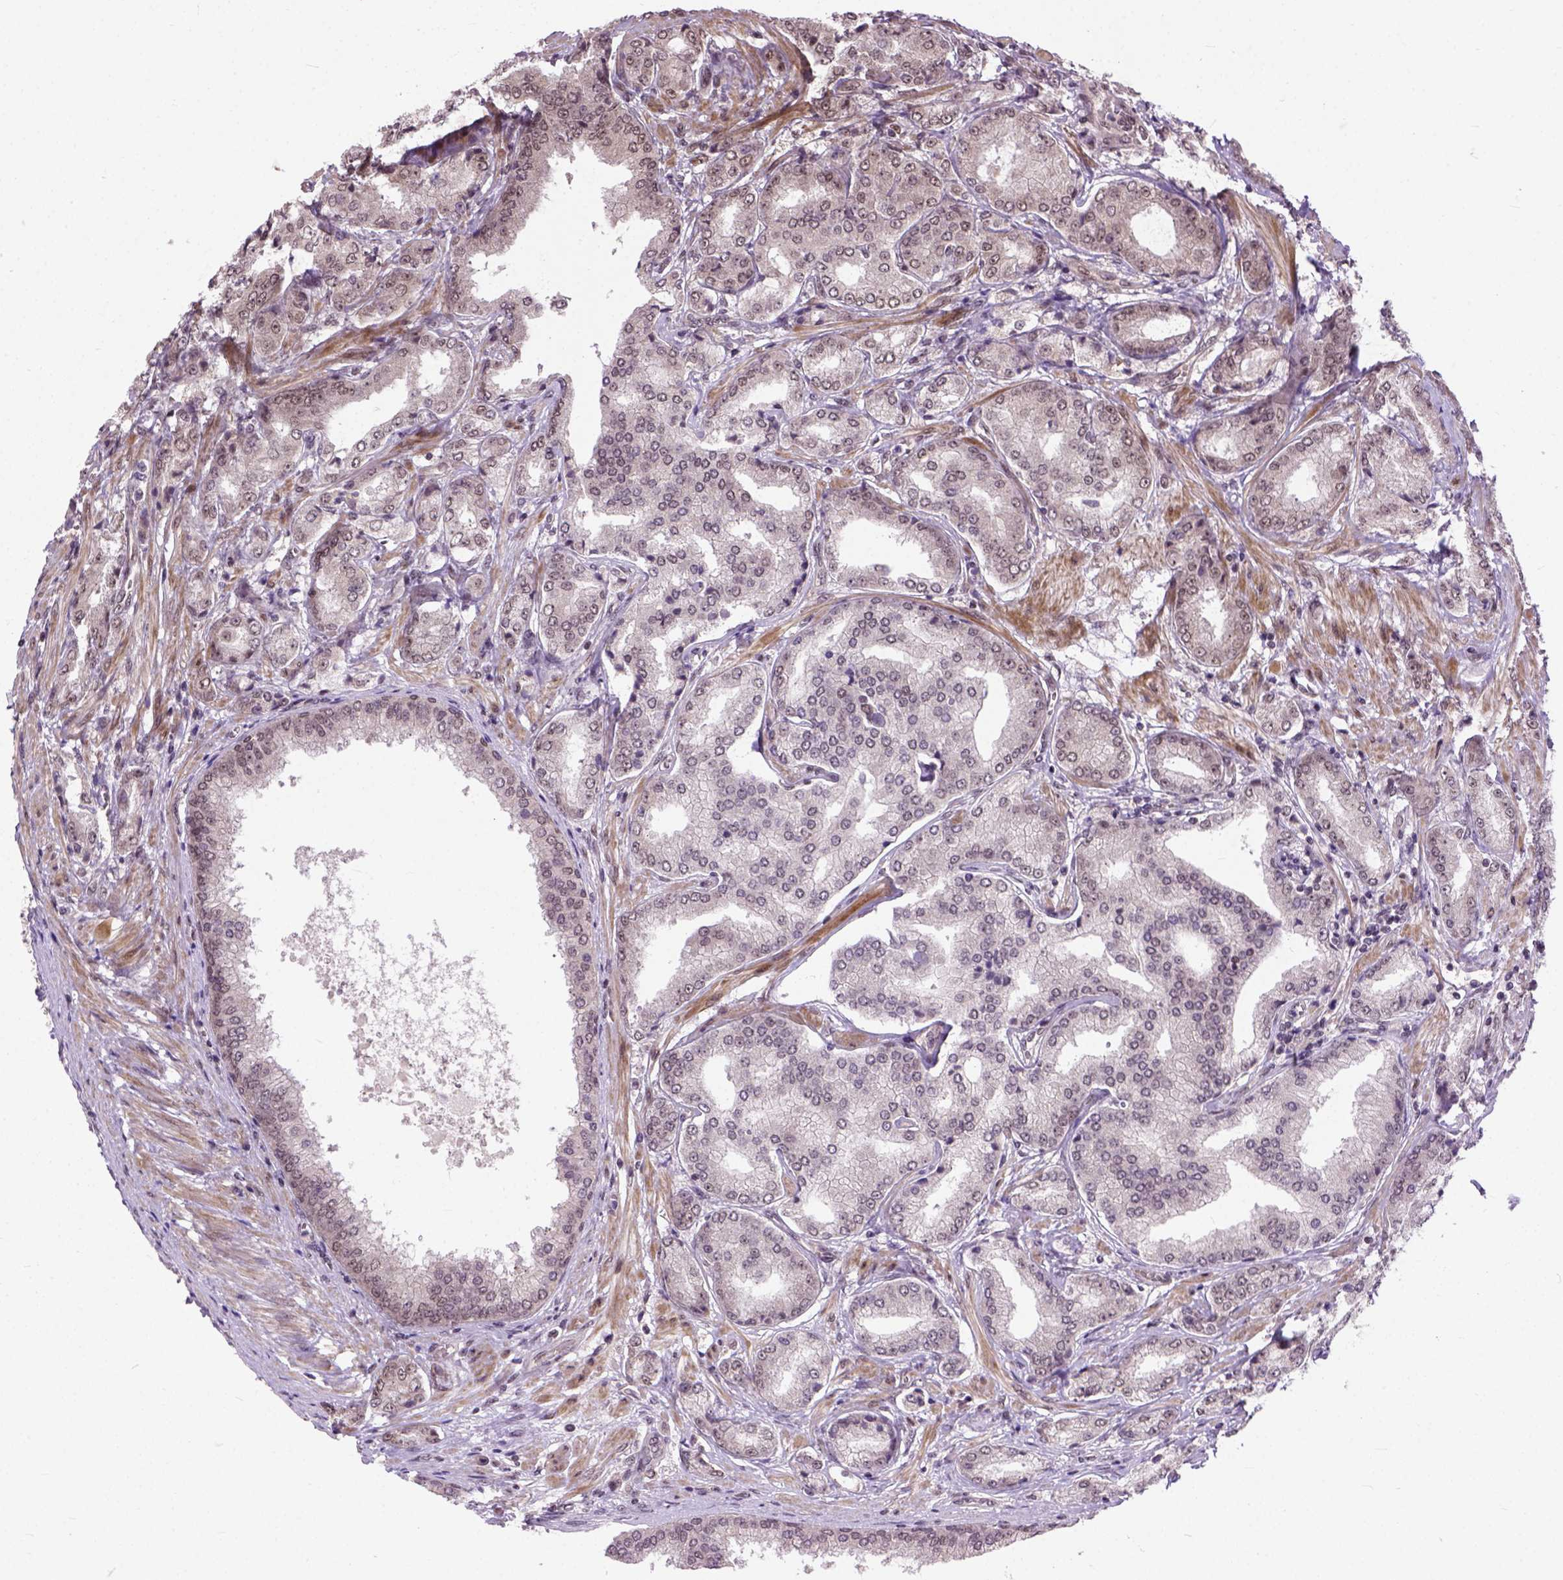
{"staining": {"intensity": "weak", "quantity": "<25%", "location": "nuclear"}, "tissue": "prostate cancer", "cell_type": "Tumor cells", "image_type": "cancer", "snomed": [{"axis": "morphology", "description": "Adenocarcinoma, NOS"}, {"axis": "topography", "description": "Prostate"}], "caption": "Image shows no significant protein positivity in tumor cells of prostate cancer (adenocarcinoma).", "gene": "ZNF630", "patient": {"sex": "male", "age": 63}}